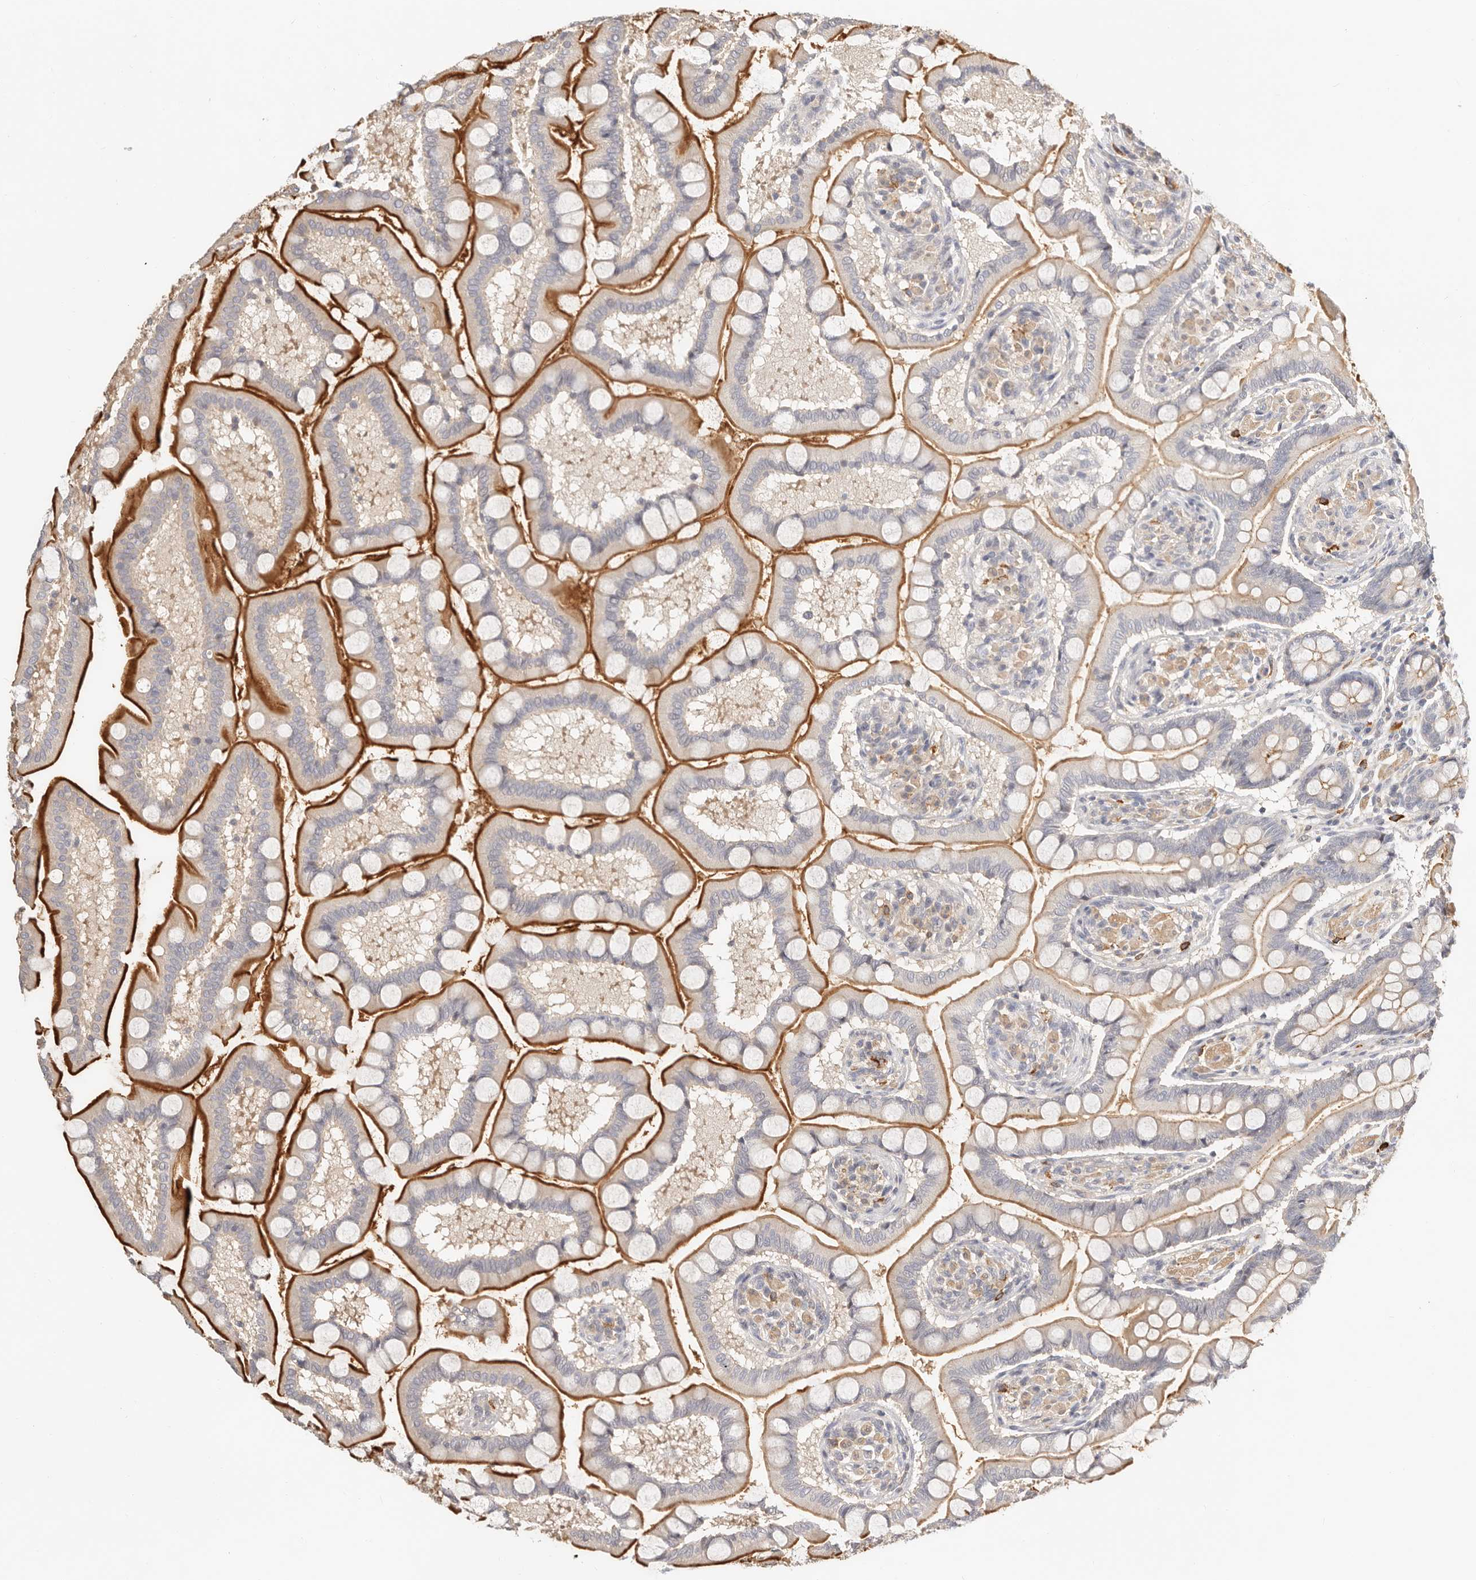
{"staining": {"intensity": "moderate", "quantity": "25%-75%", "location": "cytoplasmic/membranous"}, "tissue": "small intestine", "cell_type": "Glandular cells", "image_type": "normal", "snomed": [{"axis": "morphology", "description": "Normal tissue, NOS"}, {"axis": "topography", "description": "Small intestine"}], "caption": "High-power microscopy captured an immunohistochemistry (IHC) histopathology image of normal small intestine, revealing moderate cytoplasmic/membranous staining in about 25%-75% of glandular cells. (IHC, brightfield microscopy, high magnification).", "gene": "ZRANB1", "patient": {"sex": "male", "age": 41}}